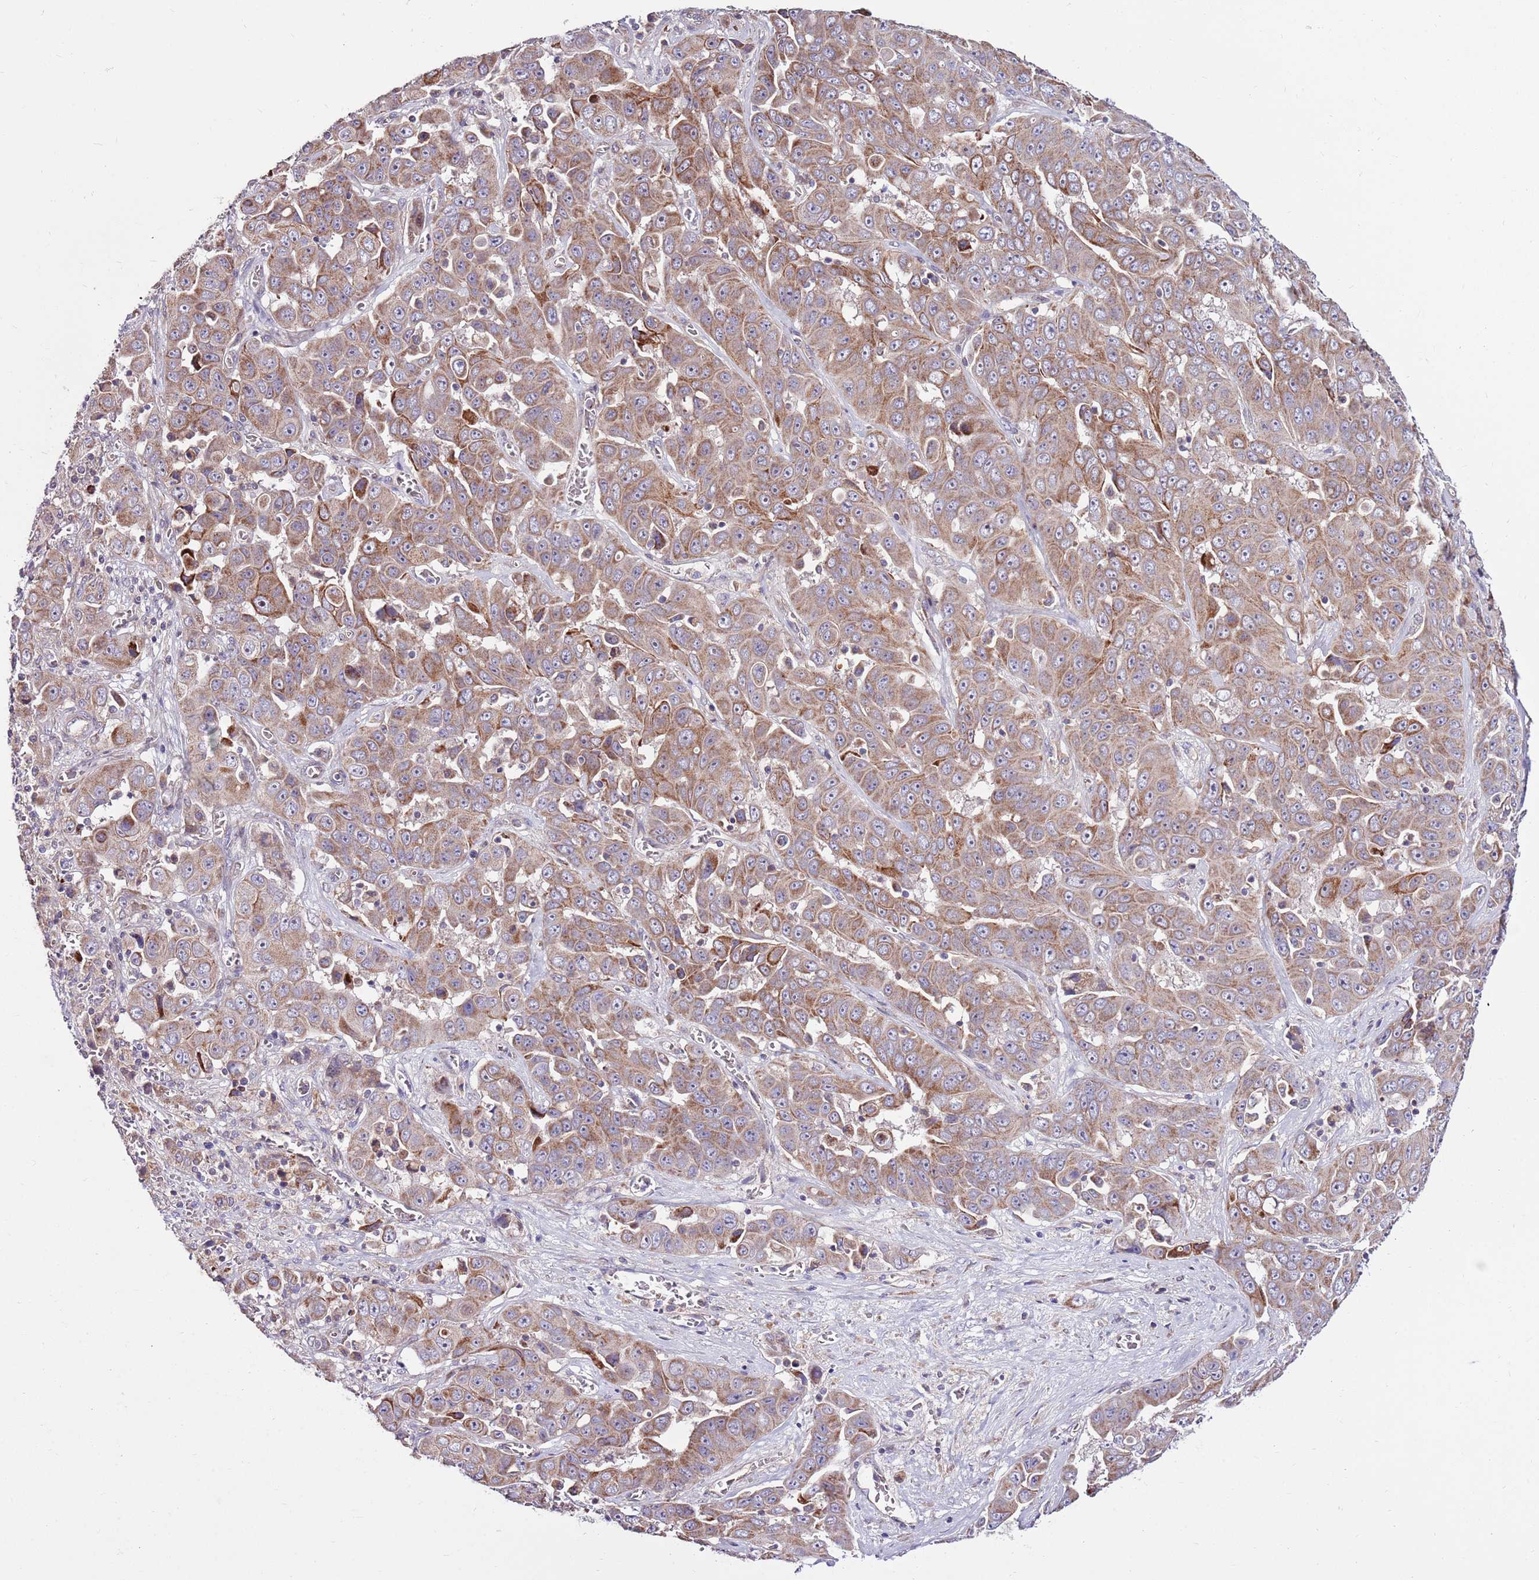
{"staining": {"intensity": "moderate", "quantity": "25%-75%", "location": "cytoplasmic/membranous"}, "tissue": "liver cancer", "cell_type": "Tumor cells", "image_type": "cancer", "snomed": [{"axis": "morphology", "description": "Cholangiocarcinoma"}, {"axis": "topography", "description": "Liver"}], "caption": "Tumor cells show medium levels of moderate cytoplasmic/membranous staining in approximately 25%-75% of cells in human liver cholangiocarcinoma. (brown staining indicates protein expression, while blue staining denotes nuclei).", "gene": "SMG1", "patient": {"sex": "female", "age": 52}}